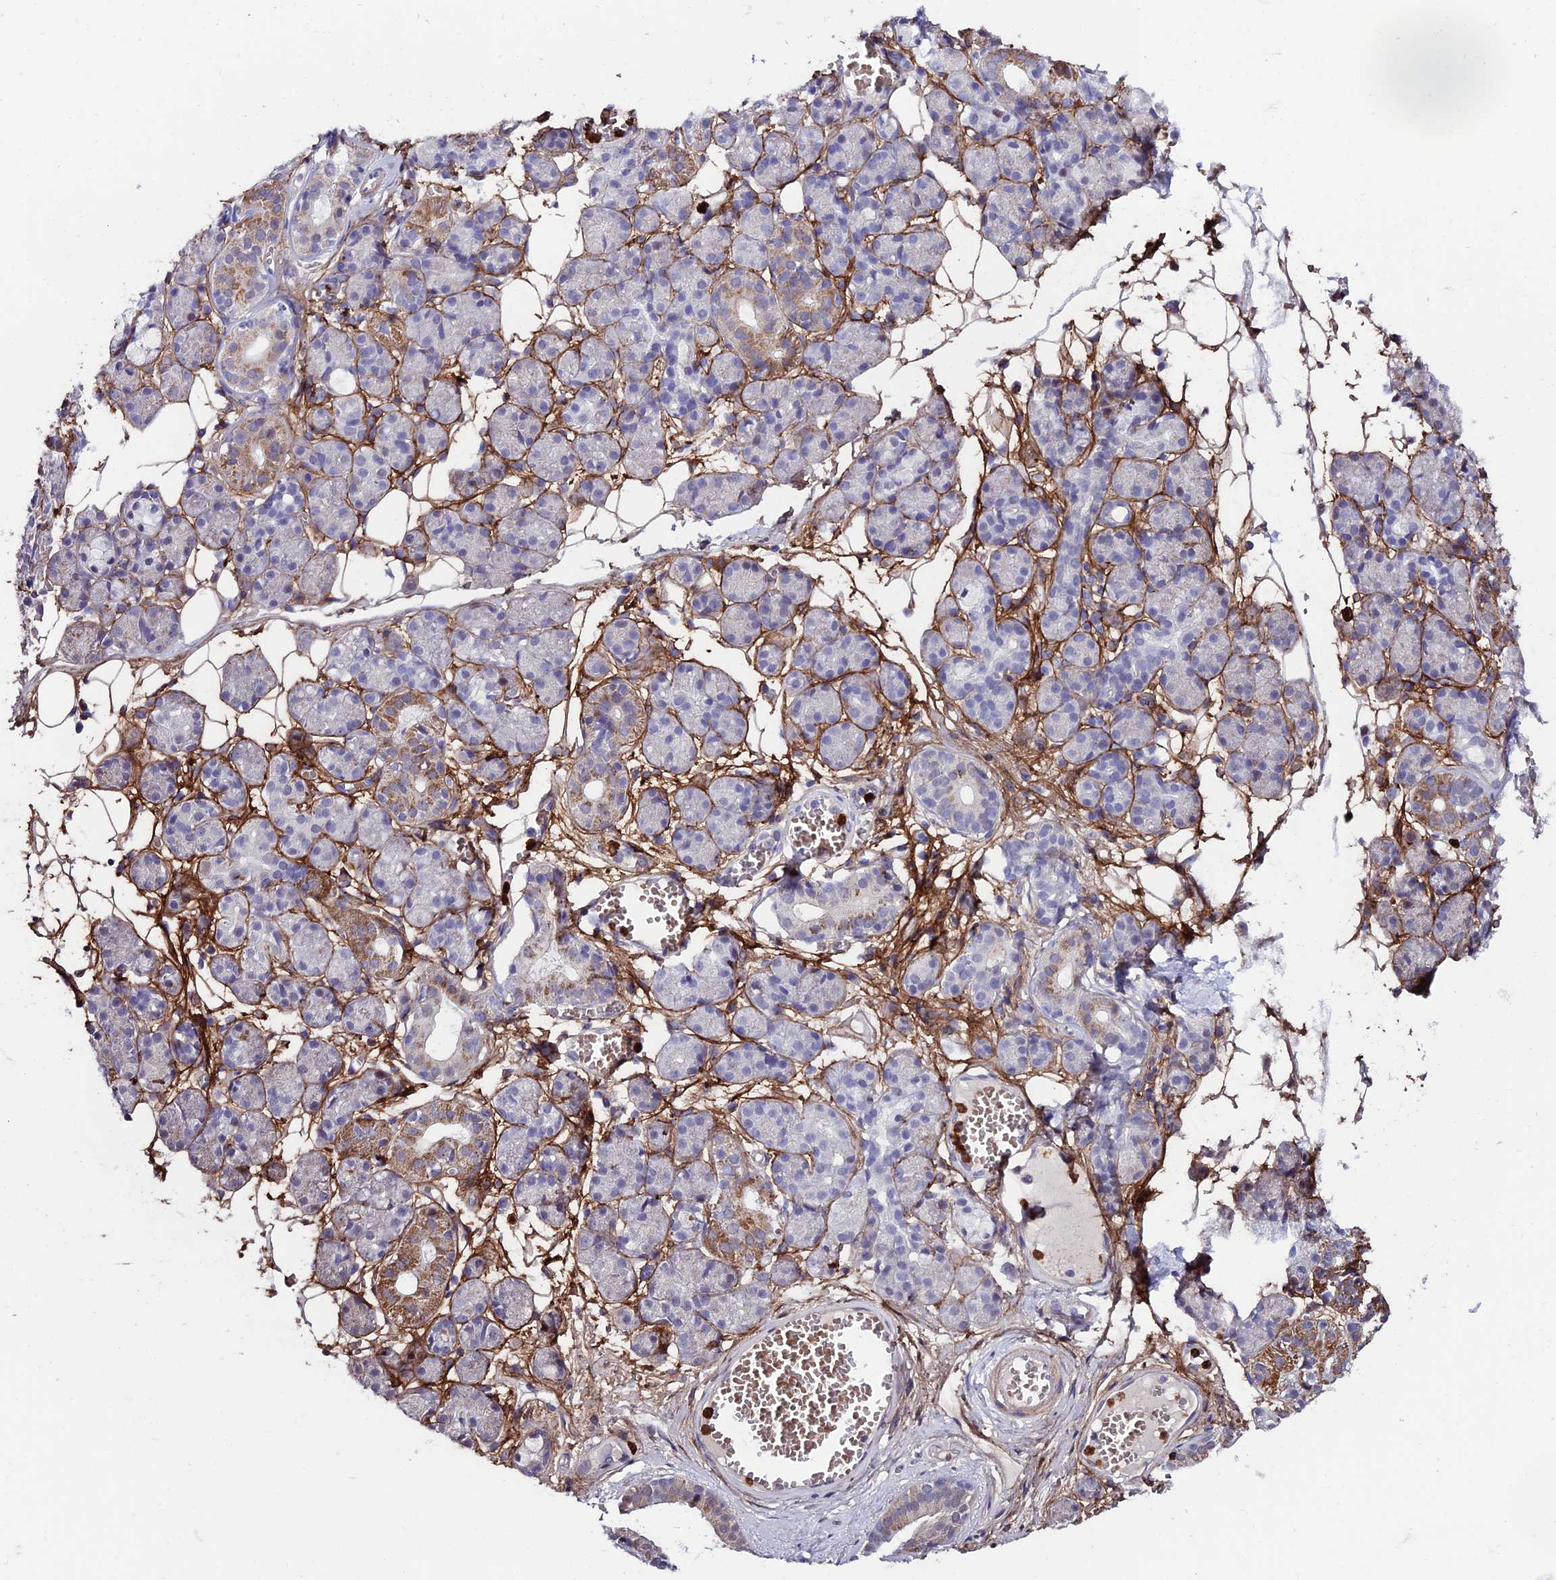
{"staining": {"intensity": "moderate", "quantity": "<25%", "location": "cytoplasmic/membranous"}, "tissue": "salivary gland", "cell_type": "Glandular cells", "image_type": "normal", "snomed": [{"axis": "morphology", "description": "Normal tissue, NOS"}, {"axis": "topography", "description": "Salivary gland"}], "caption": "Human salivary gland stained with a protein marker reveals moderate staining in glandular cells.", "gene": "COL6A6", "patient": {"sex": "male", "age": 63}}